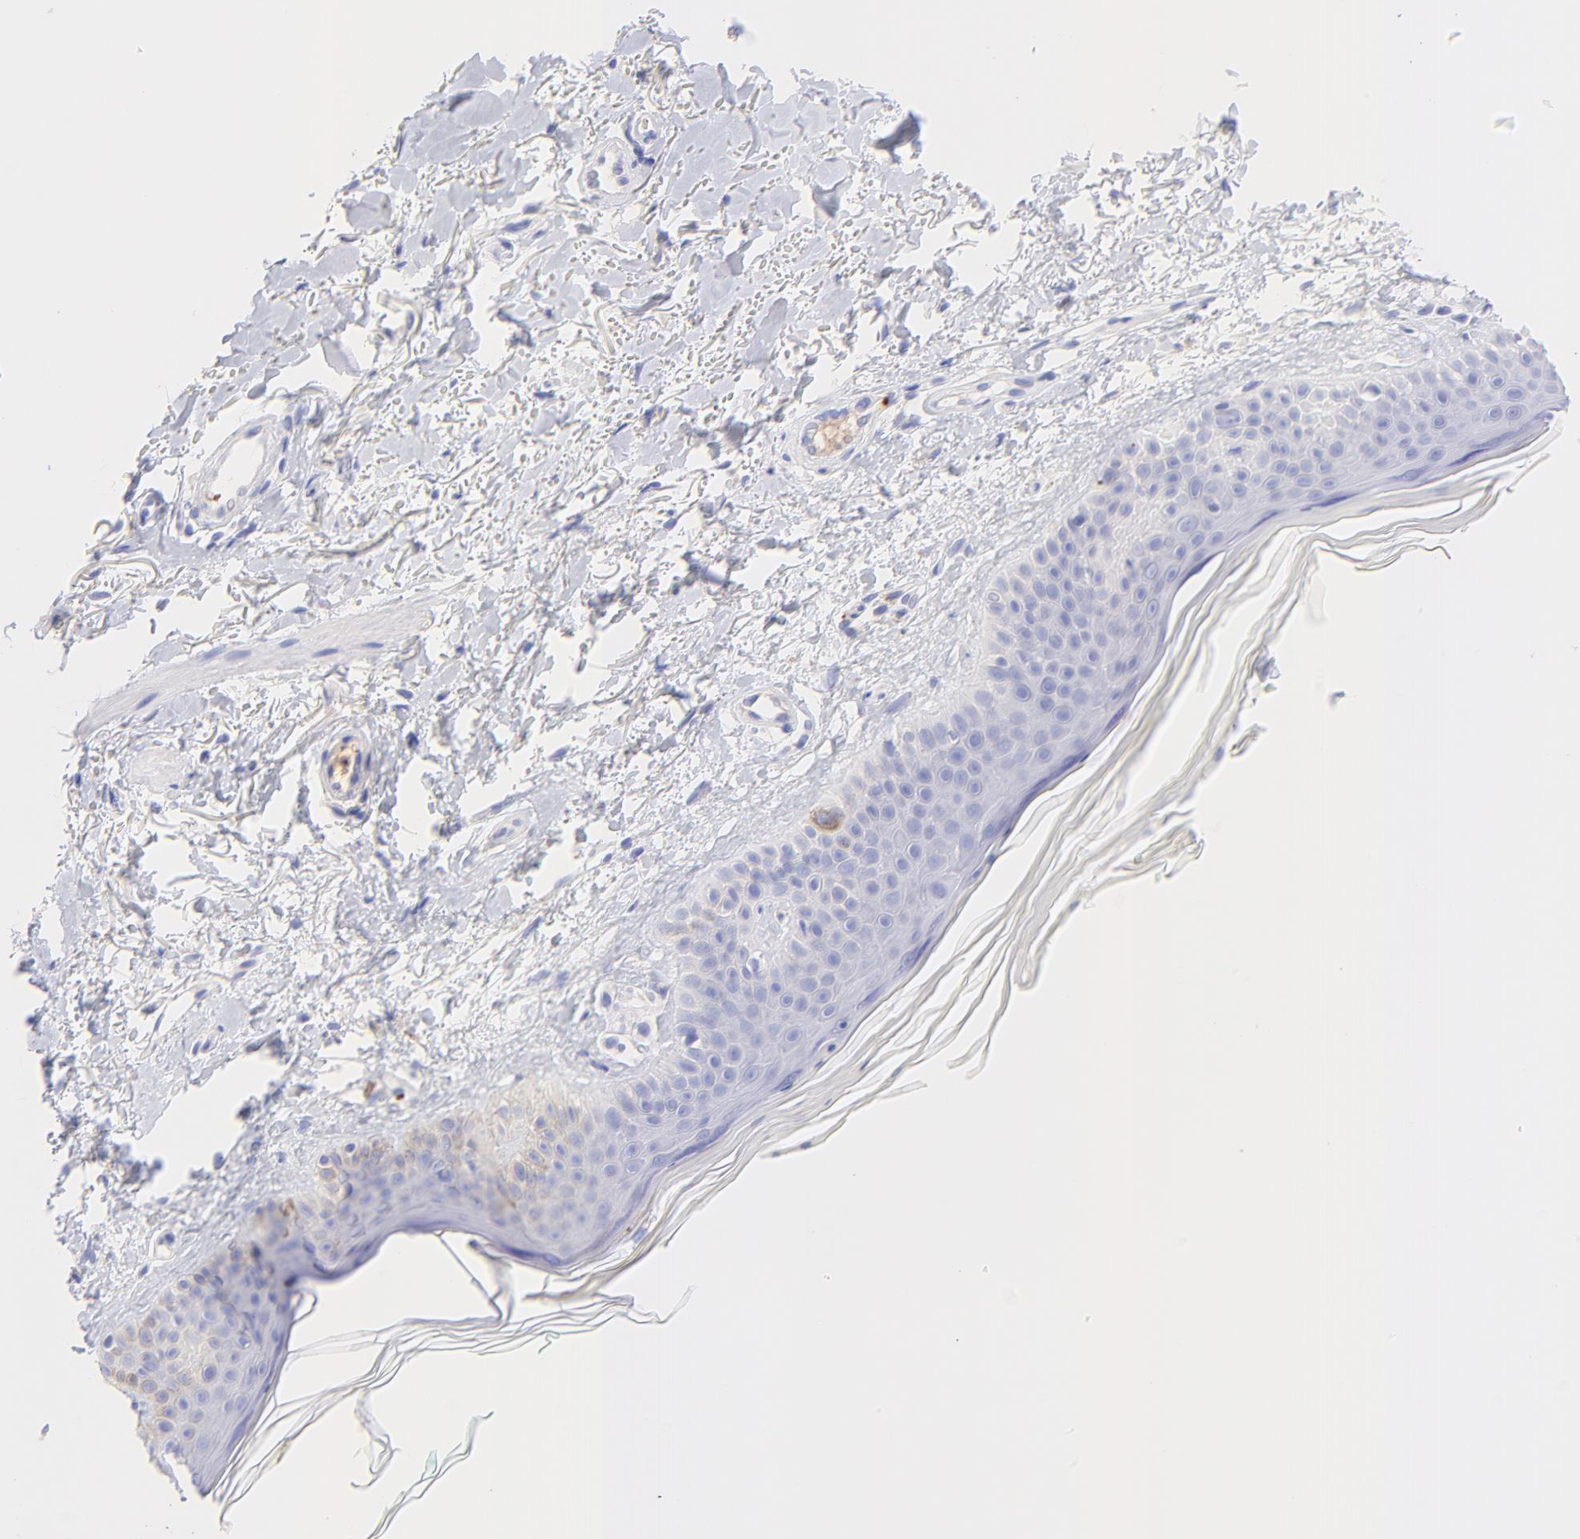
{"staining": {"intensity": "negative", "quantity": "none", "location": "none"}, "tissue": "skin", "cell_type": "Fibroblasts", "image_type": "normal", "snomed": [{"axis": "morphology", "description": "Normal tissue, NOS"}, {"axis": "topography", "description": "Skin"}], "caption": "The micrograph exhibits no staining of fibroblasts in benign skin. The staining is performed using DAB (3,3'-diaminobenzidine) brown chromogen with nuclei counter-stained in using hematoxylin.", "gene": "FRMPD3", "patient": {"sex": "male", "age": 71}}